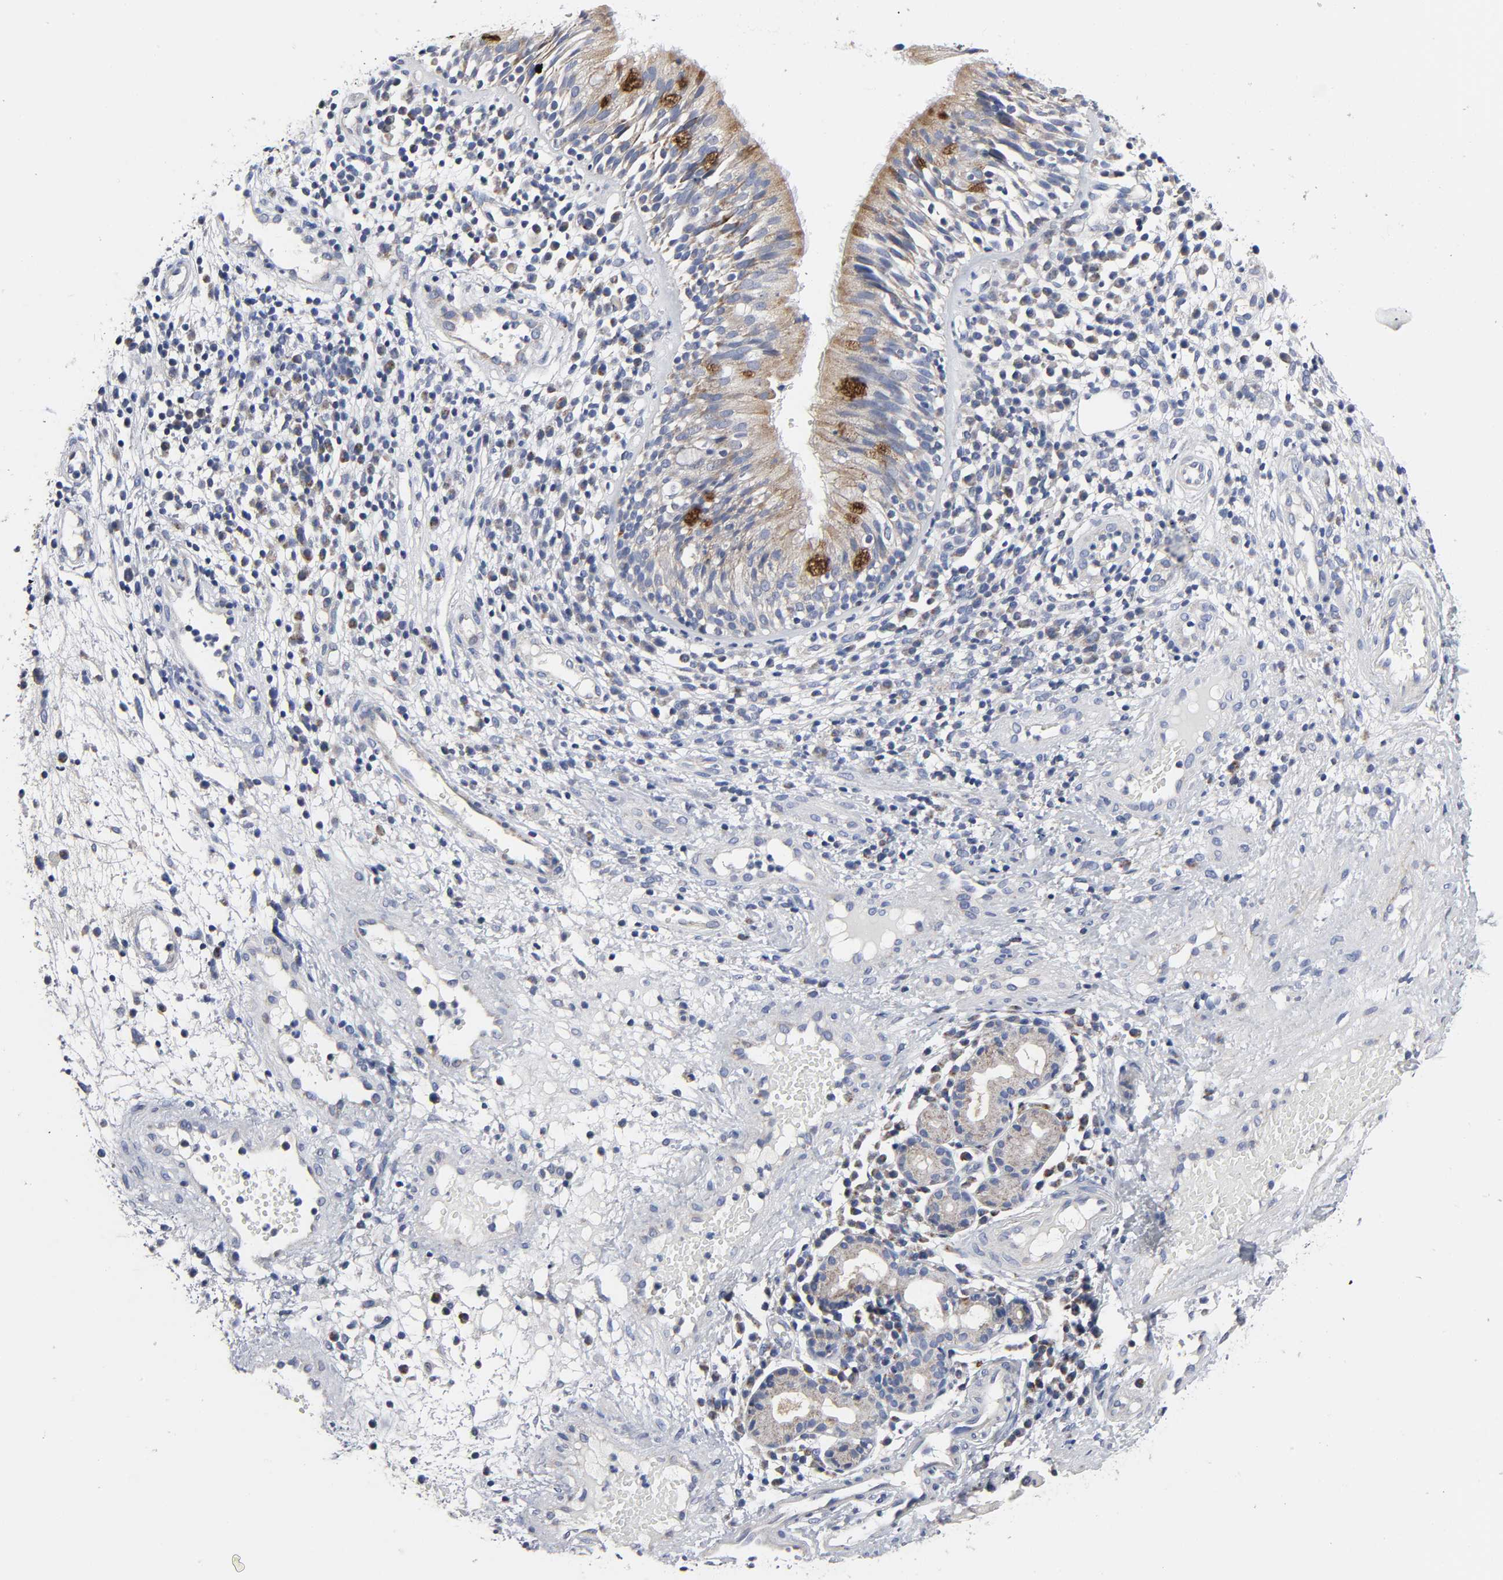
{"staining": {"intensity": "moderate", "quantity": "25%-75%", "location": "cytoplasmic/membranous"}, "tissue": "nasopharynx", "cell_type": "Respiratory epithelial cells", "image_type": "normal", "snomed": [{"axis": "morphology", "description": "Normal tissue, NOS"}, {"axis": "topography", "description": "Nasopharynx"}], "caption": "The histopathology image reveals a brown stain indicating the presence of a protein in the cytoplasmic/membranous of respiratory epithelial cells in nasopharynx. (DAB IHC with brightfield microscopy, high magnification).", "gene": "AOPEP", "patient": {"sex": "female", "age": 54}}